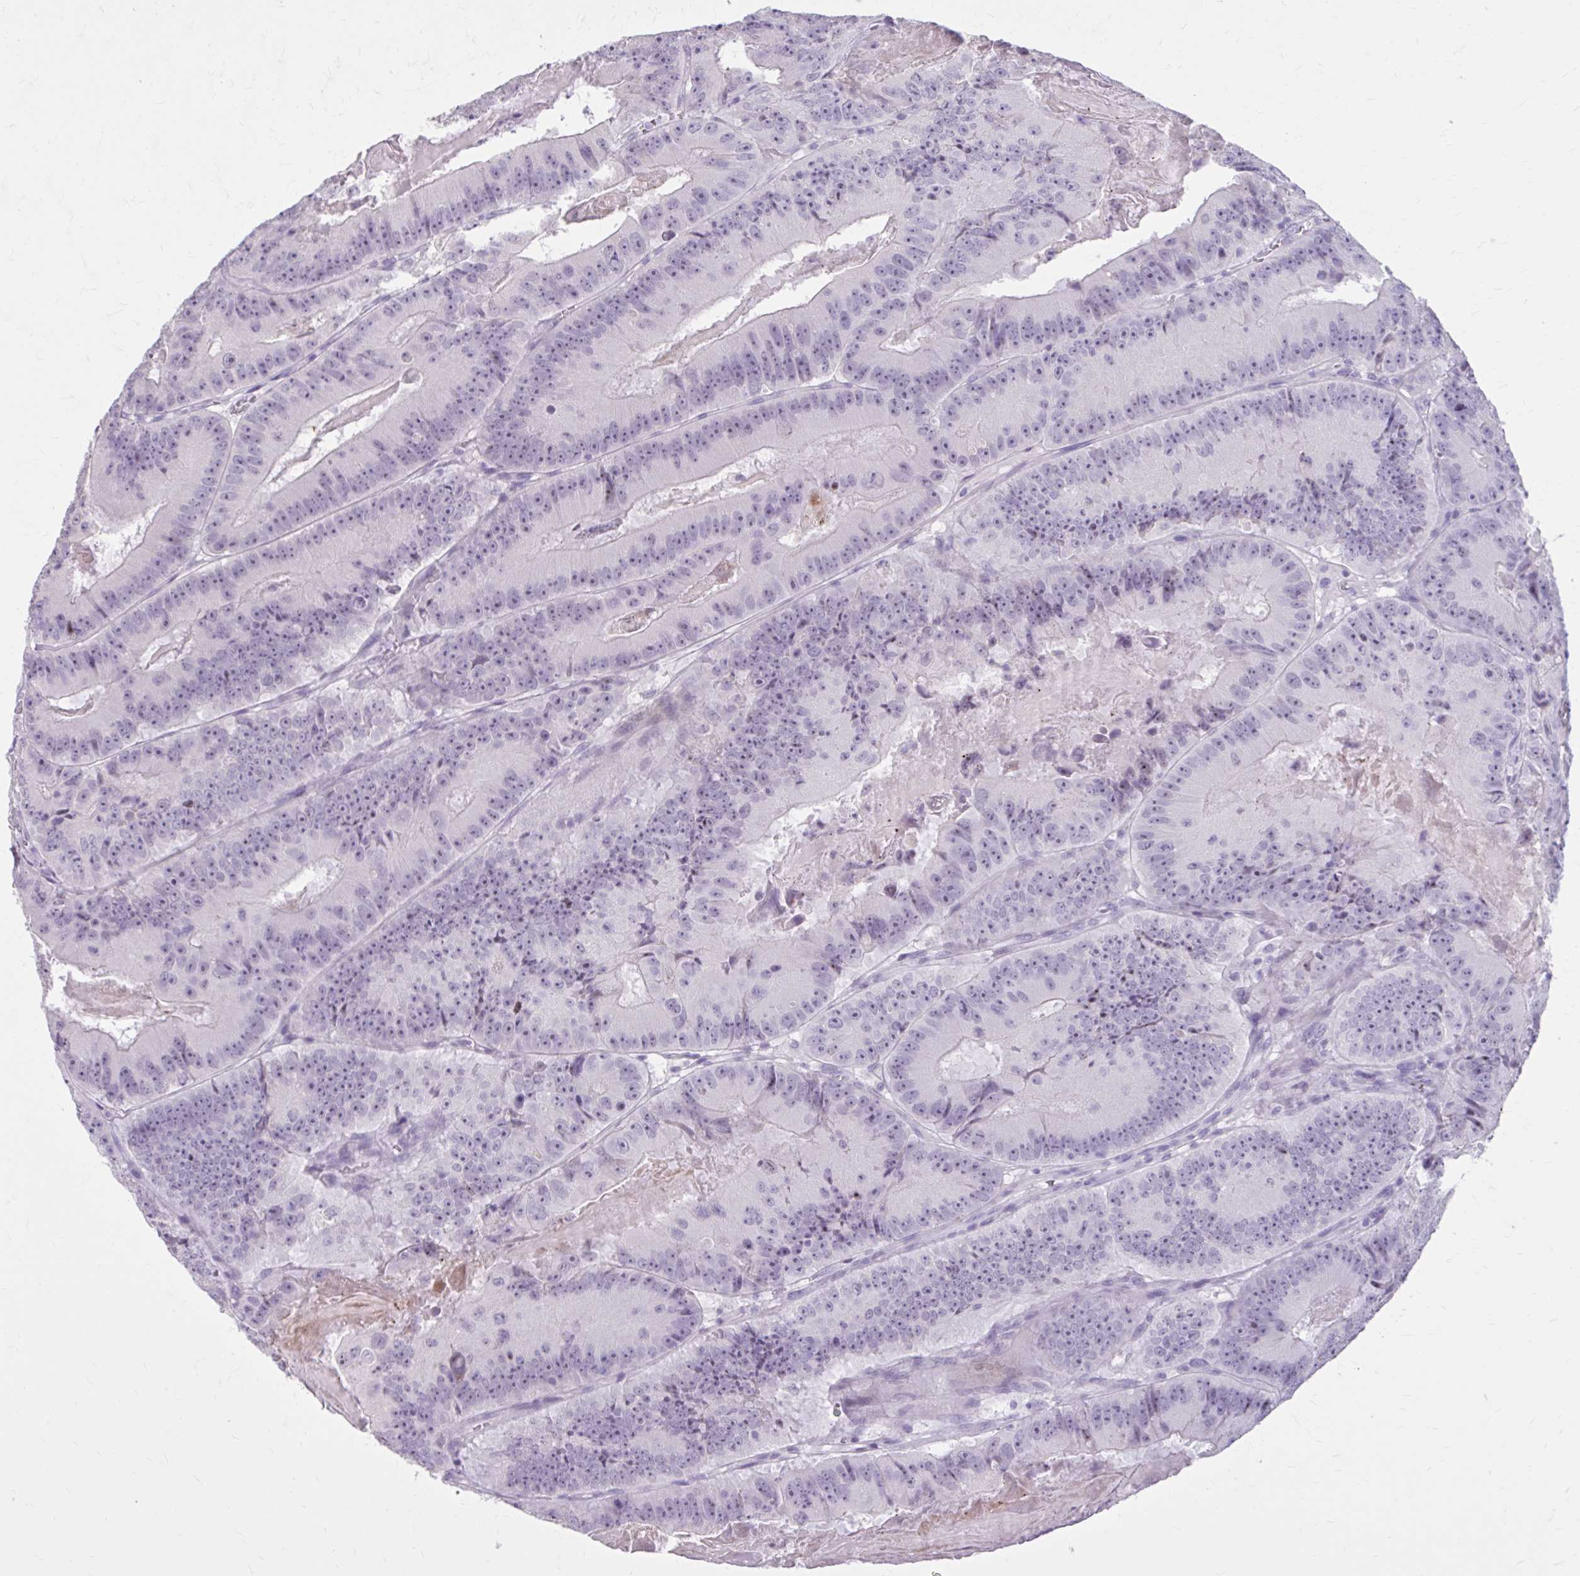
{"staining": {"intensity": "negative", "quantity": "none", "location": "none"}, "tissue": "colorectal cancer", "cell_type": "Tumor cells", "image_type": "cancer", "snomed": [{"axis": "morphology", "description": "Adenocarcinoma, NOS"}, {"axis": "topography", "description": "Colon"}], "caption": "A micrograph of colorectal cancer (adenocarcinoma) stained for a protein reveals no brown staining in tumor cells. (Brightfield microscopy of DAB immunohistochemistry (IHC) at high magnification).", "gene": "OR4B1", "patient": {"sex": "female", "age": 86}}